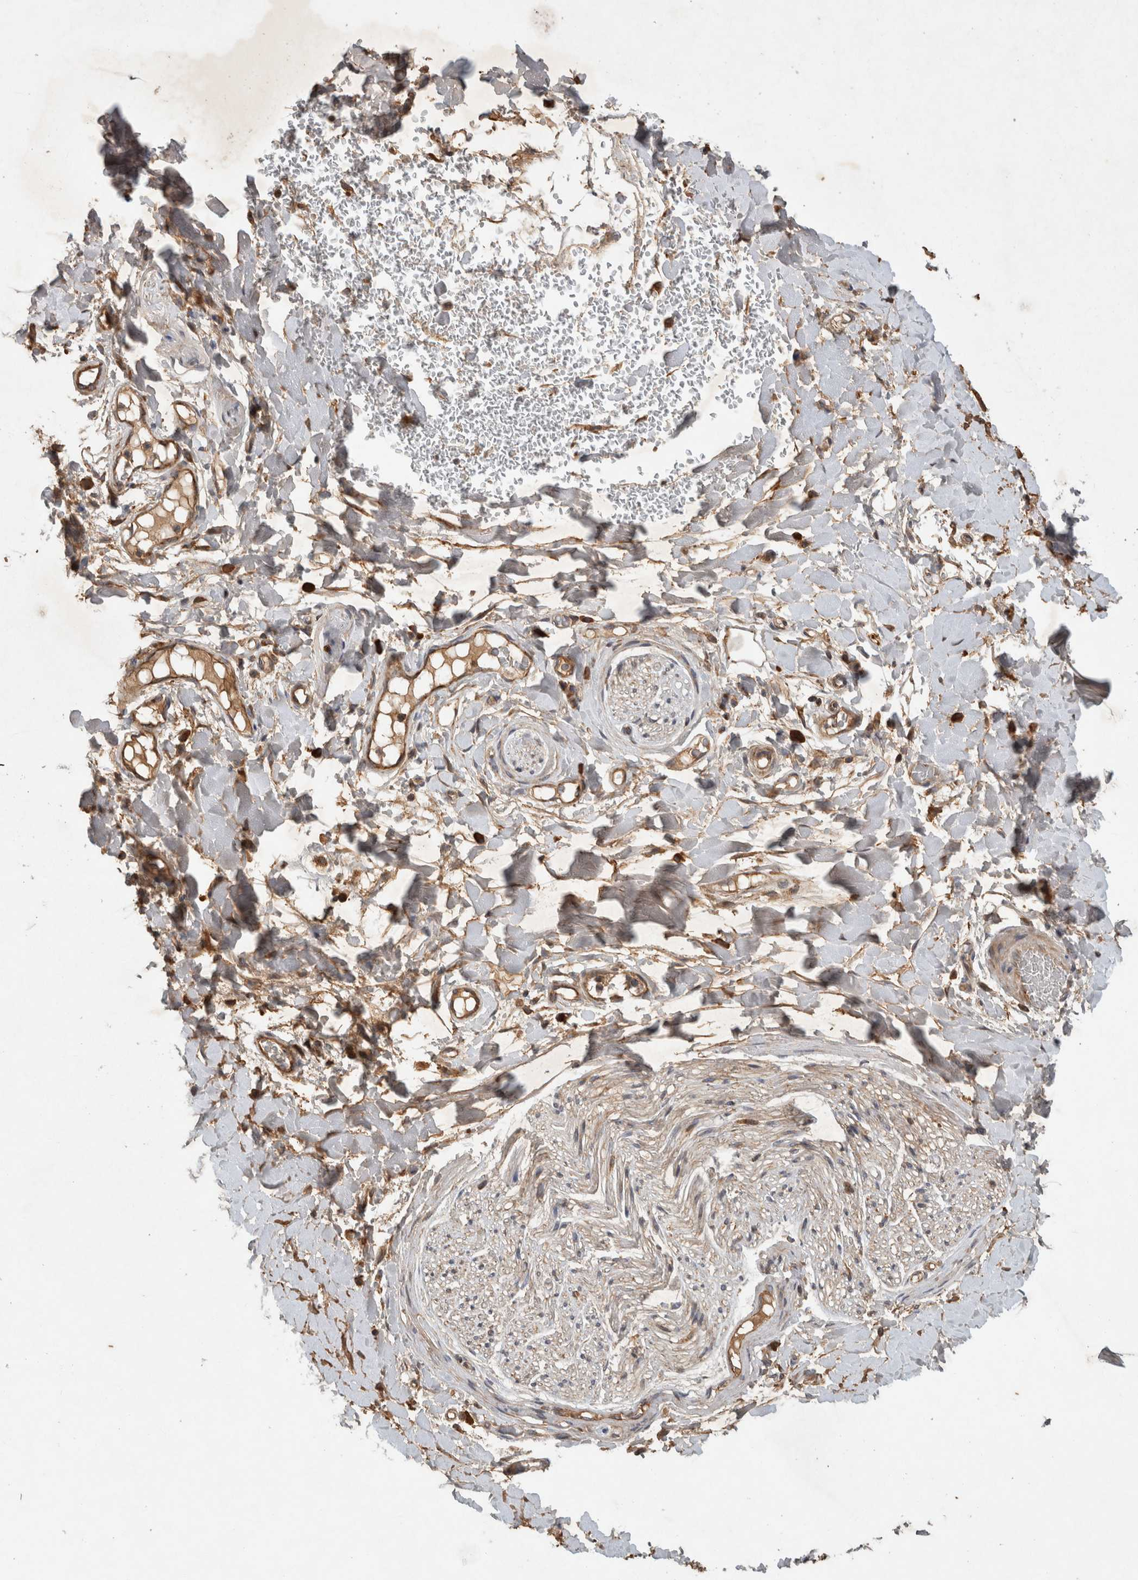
{"staining": {"intensity": "moderate", "quantity": ">75%", "location": "cytoplasmic/membranous"}, "tissue": "adipose tissue", "cell_type": "Adipocytes", "image_type": "normal", "snomed": [{"axis": "morphology", "description": "Normal tissue, NOS"}, {"axis": "morphology", "description": "Adenocarcinoma, NOS"}, {"axis": "topography", "description": "Esophagus"}], "caption": "Immunohistochemical staining of benign adipose tissue displays >75% levels of moderate cytoplasmic/membranous protein positivity in about >75% of adipocytes. (DAB (3,3'-diaminobenzidine) IHC with brightfield microscopy, high magnification).", "gene": "SERAC1", "patient": {"sex": "male", "age": 62}}